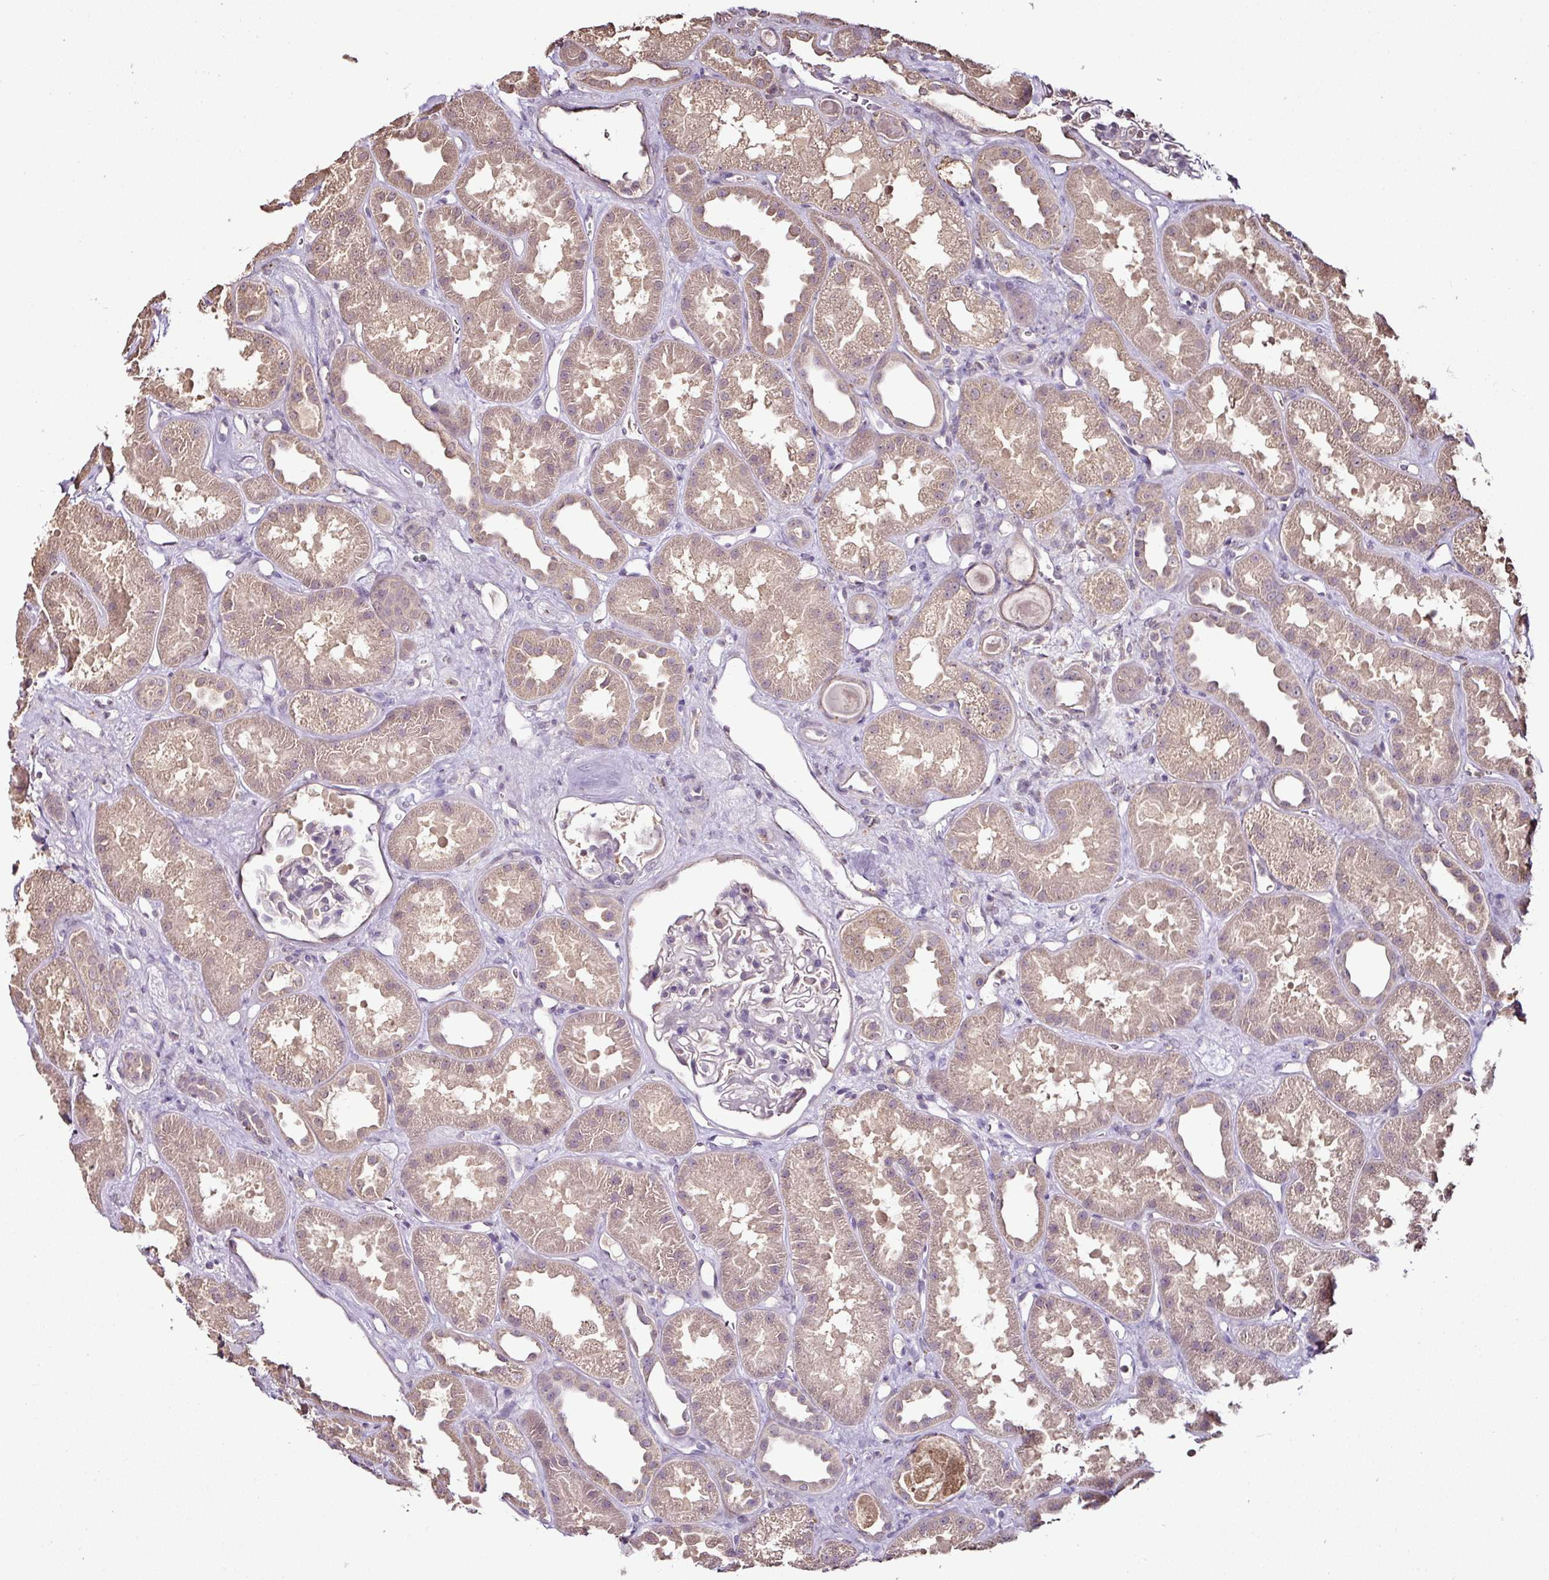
{"staining": {"intensity": "negative", "quantity": "none", "location": "none"}, "tissue": "kidney", "cell_type": "Cells in glomeruli", "image_type": "normal", "snomed": [{"axis": "morphology", "description": "Normal tissue, NOS"}, {"axis": "topography", "description": "Kidney"}], "caption": "Immunohistochemistry histopathology image of benign human kidney stained for a protein (brown), which shows no positivity in cells in glomeruli. Brightfield microscopy of immunohistochemistry stained with DAB (3,3'-diaminobenzidine) (brown) and hematoxylin (blue), captured at high magnification.", "gene": "RPL38", "patient": {"sex": "male", "age": 61}}